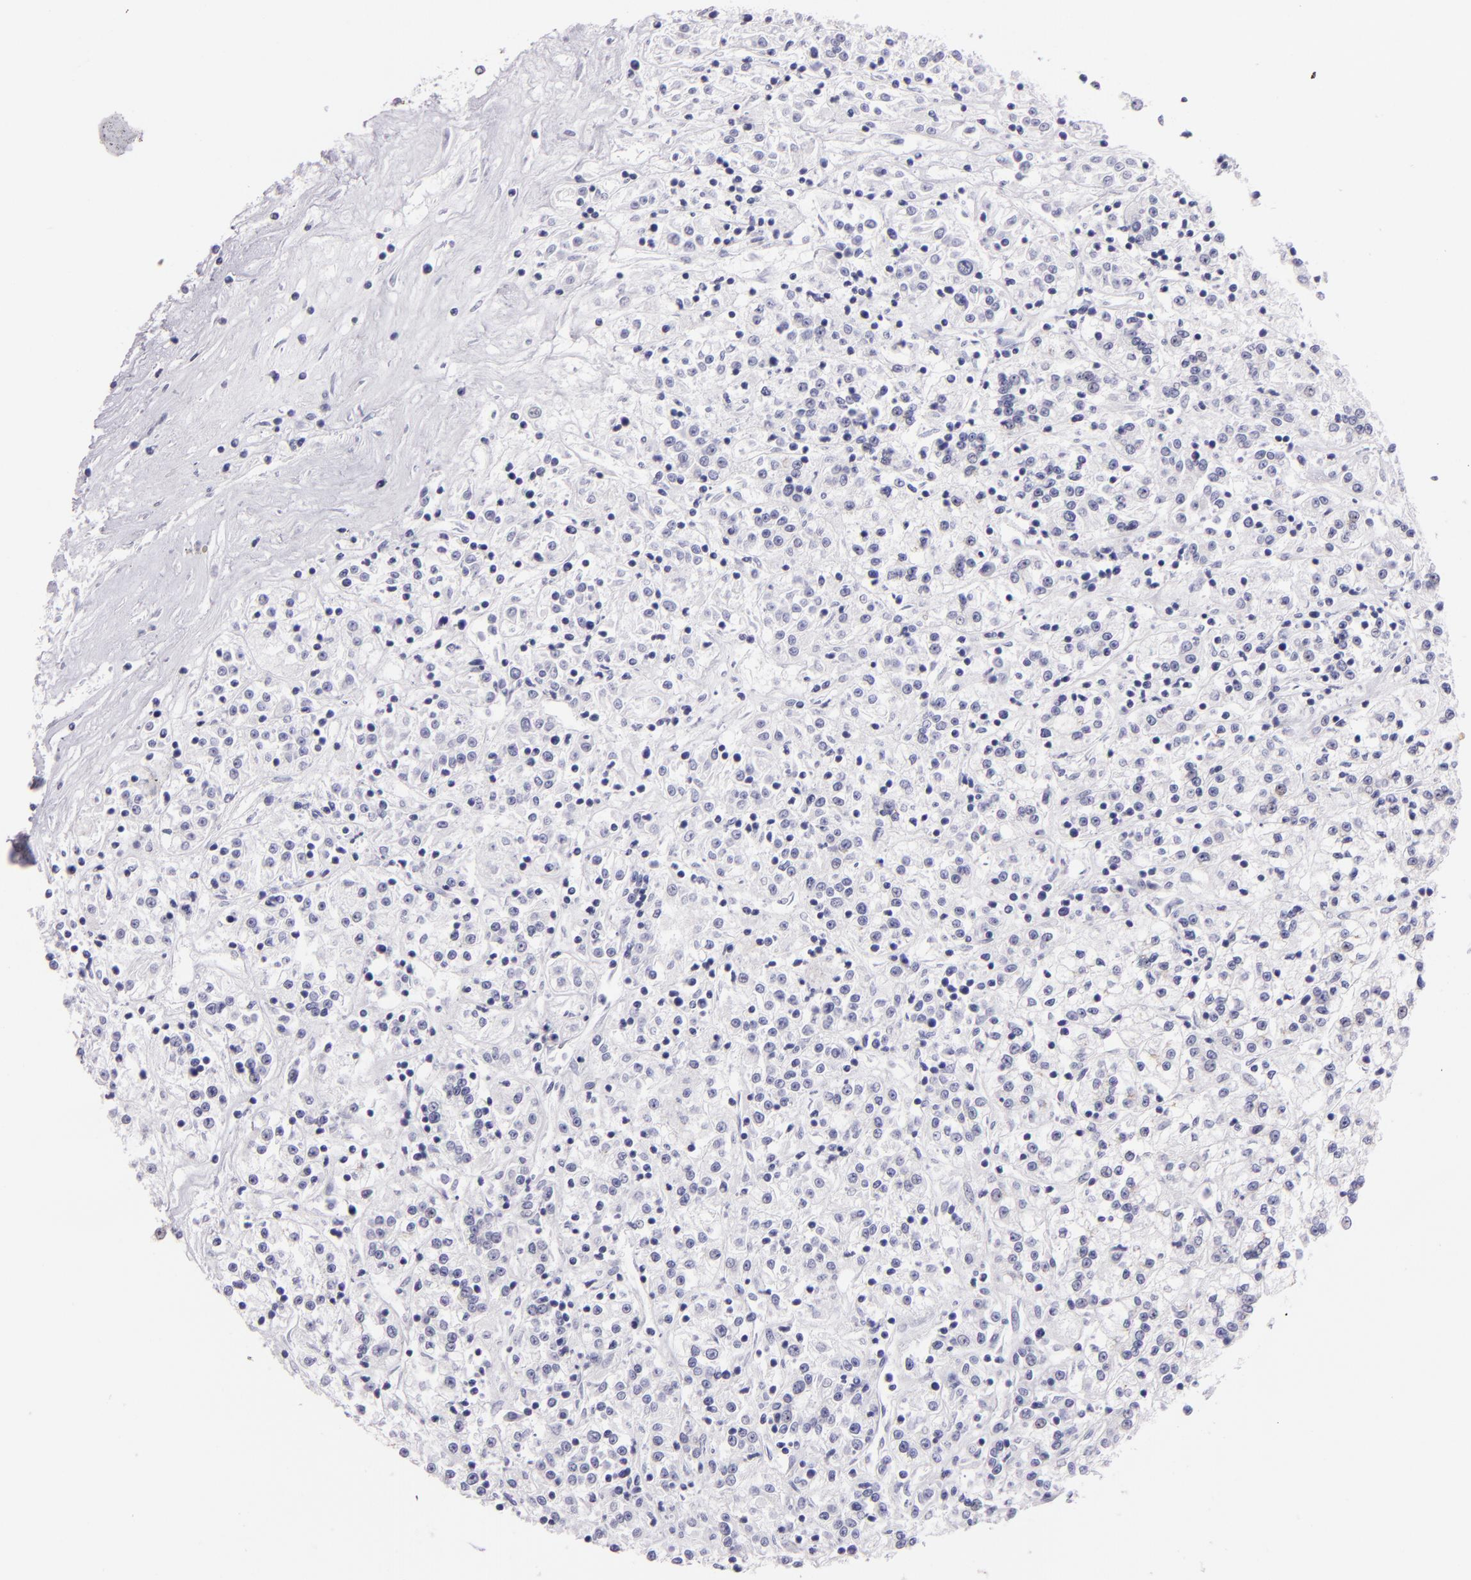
{"staining": {"intensity": "negative", "quantity": "none", "location": "none"}, "tissue": "renal cancer", "cell_type": "Tumor cells", "image_type": "cancer", "snomed": [{"axis": "morphology", "description": "Adenocarcinoma, NOS"}, {"axis": "topography", "description": "Kidney"}], "caption": "A high-resolution micrograph shows immunohistochemistry (IHC) staining of adenocarcinoma (renal), which reveals no significant staining in tumor cells.", "gene": "MUC5AC", "patient": {"sex": "female", "age": 76}}